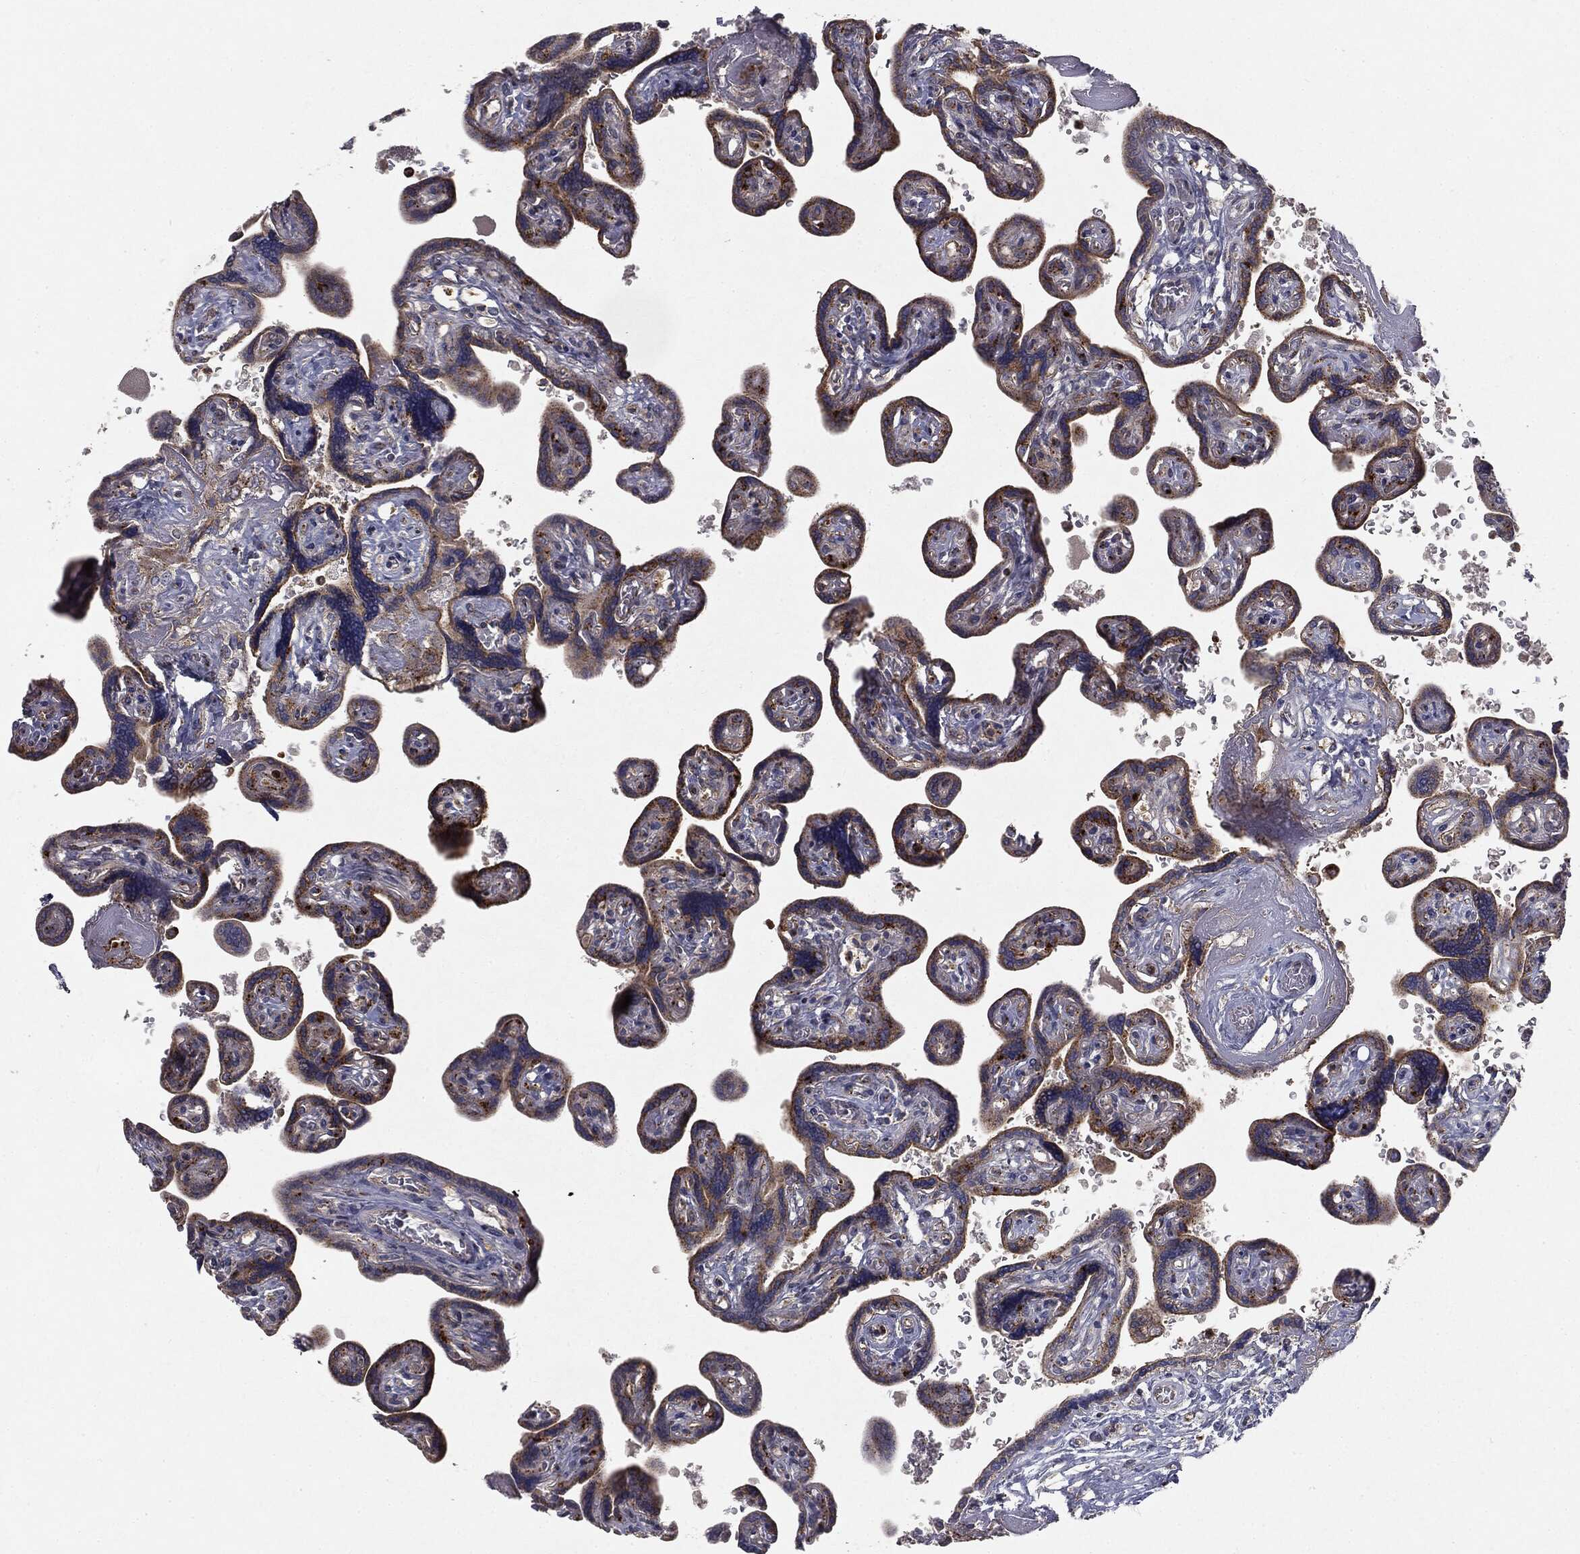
{"staining": {"intensity": "negative", "quantity": "none", "location": "none"}, "tissue": "placenta", "cell_type": "Decidual cells", "image_type": "normal", "snomed": [{"axis": "morphology", "description": "Normal tissue, NOS"}, {"axis": "topography", "description": "Placenta"}], "caption": "Placenta stained for a protein using immunohistochemistry (IHC) shows no staining decidual cells.", "gene": "CTSA", "patient": {"sex": "female", "age": 32}}